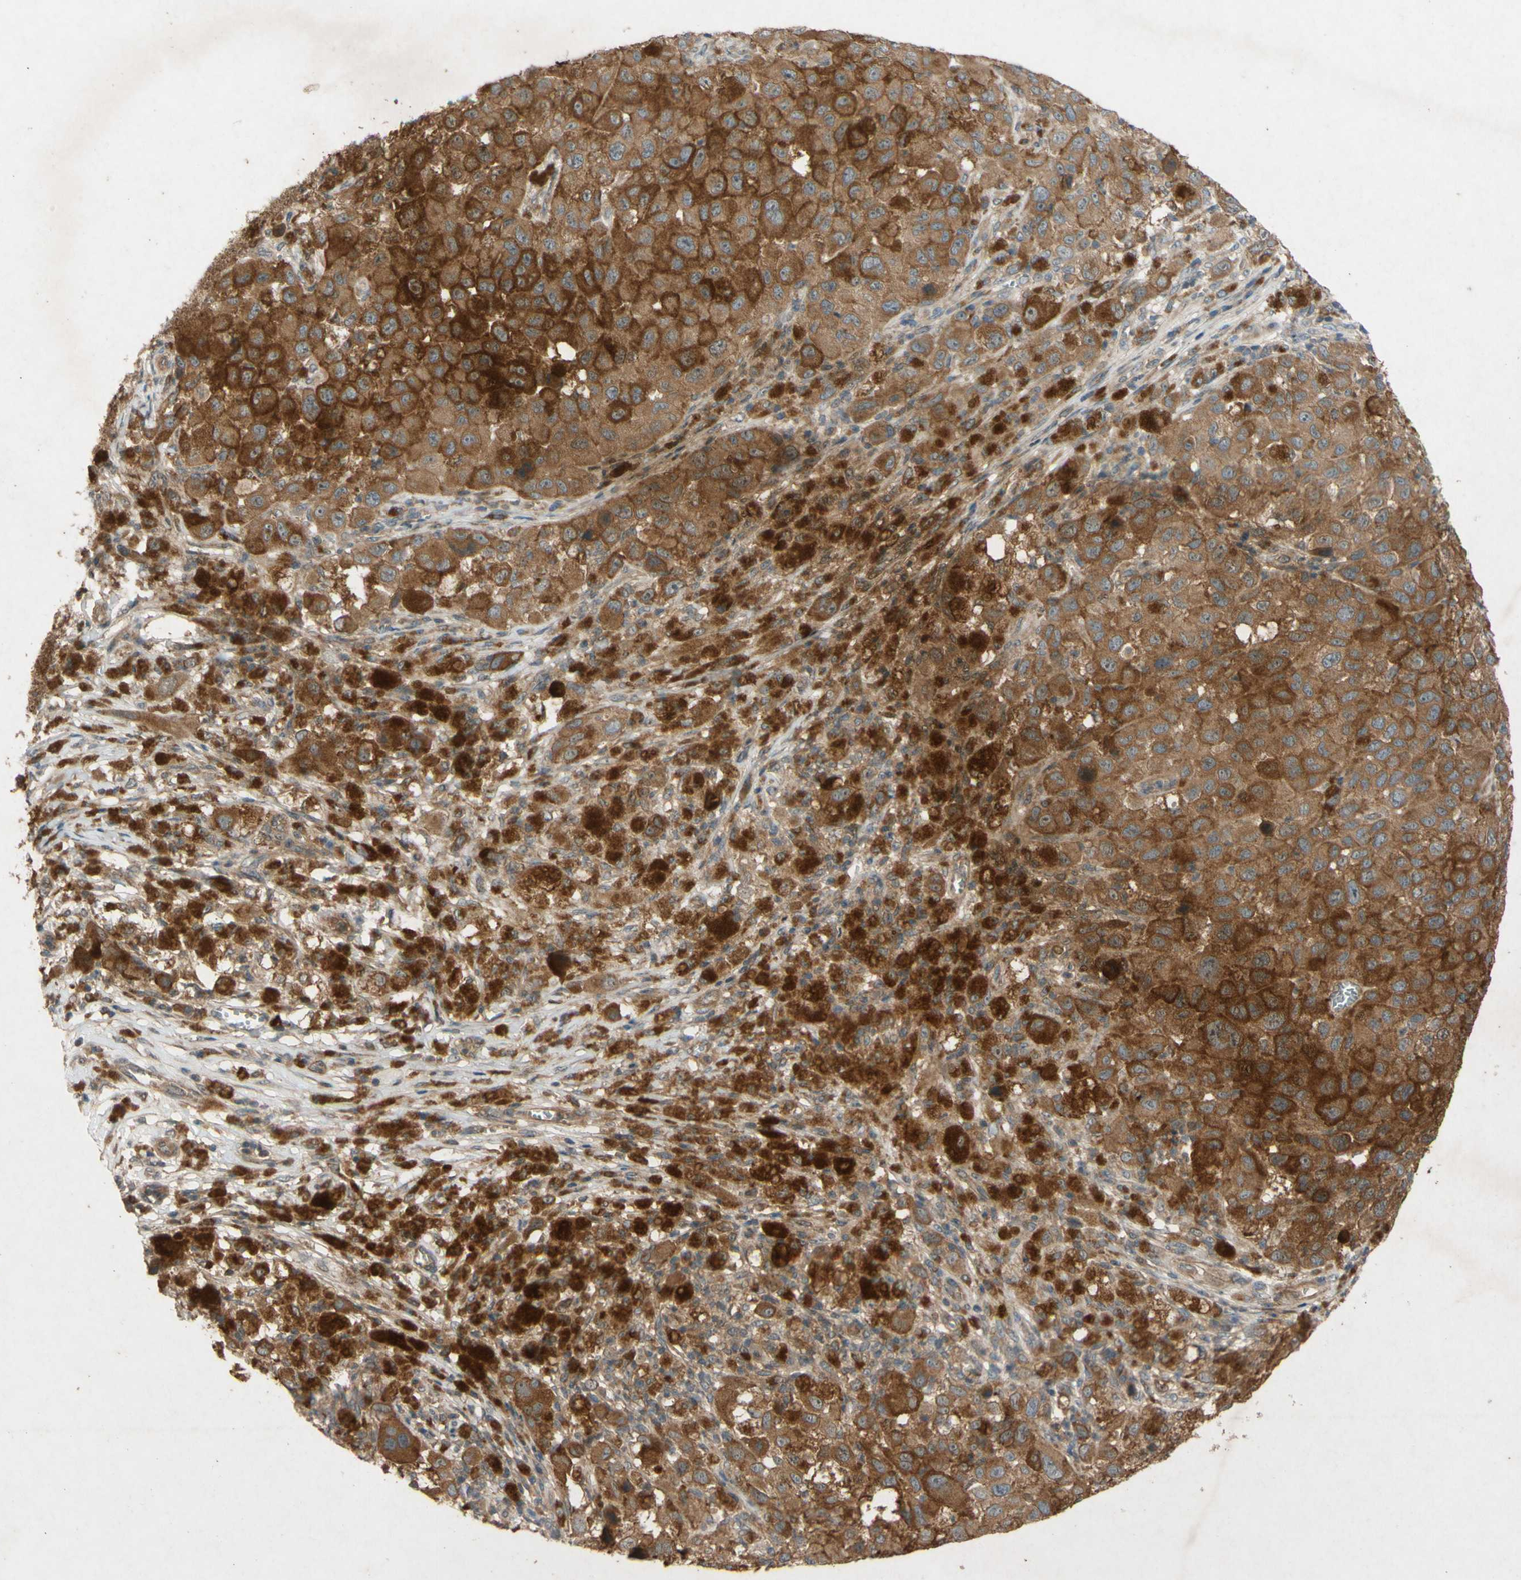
{"staining": {"intensity": "strong", "quantity": ">75%", "location": "cytoplasmic/membranous"}, "tissue": "melanoma", "cell_type": "Tumor cells", "image_type": "cancer", "snomed": [{"axis": "morphology", "description": "Malignant melanoma, NOS"}, {"axis": "topography", "description": "Skin"}], "caption": "Melanoma stained for a protein shows strong cytoplasmic/membranous positivity in tumor cells.", "gene": "ATP6V1F", "patient": {"sex": "male", "age": 96}}